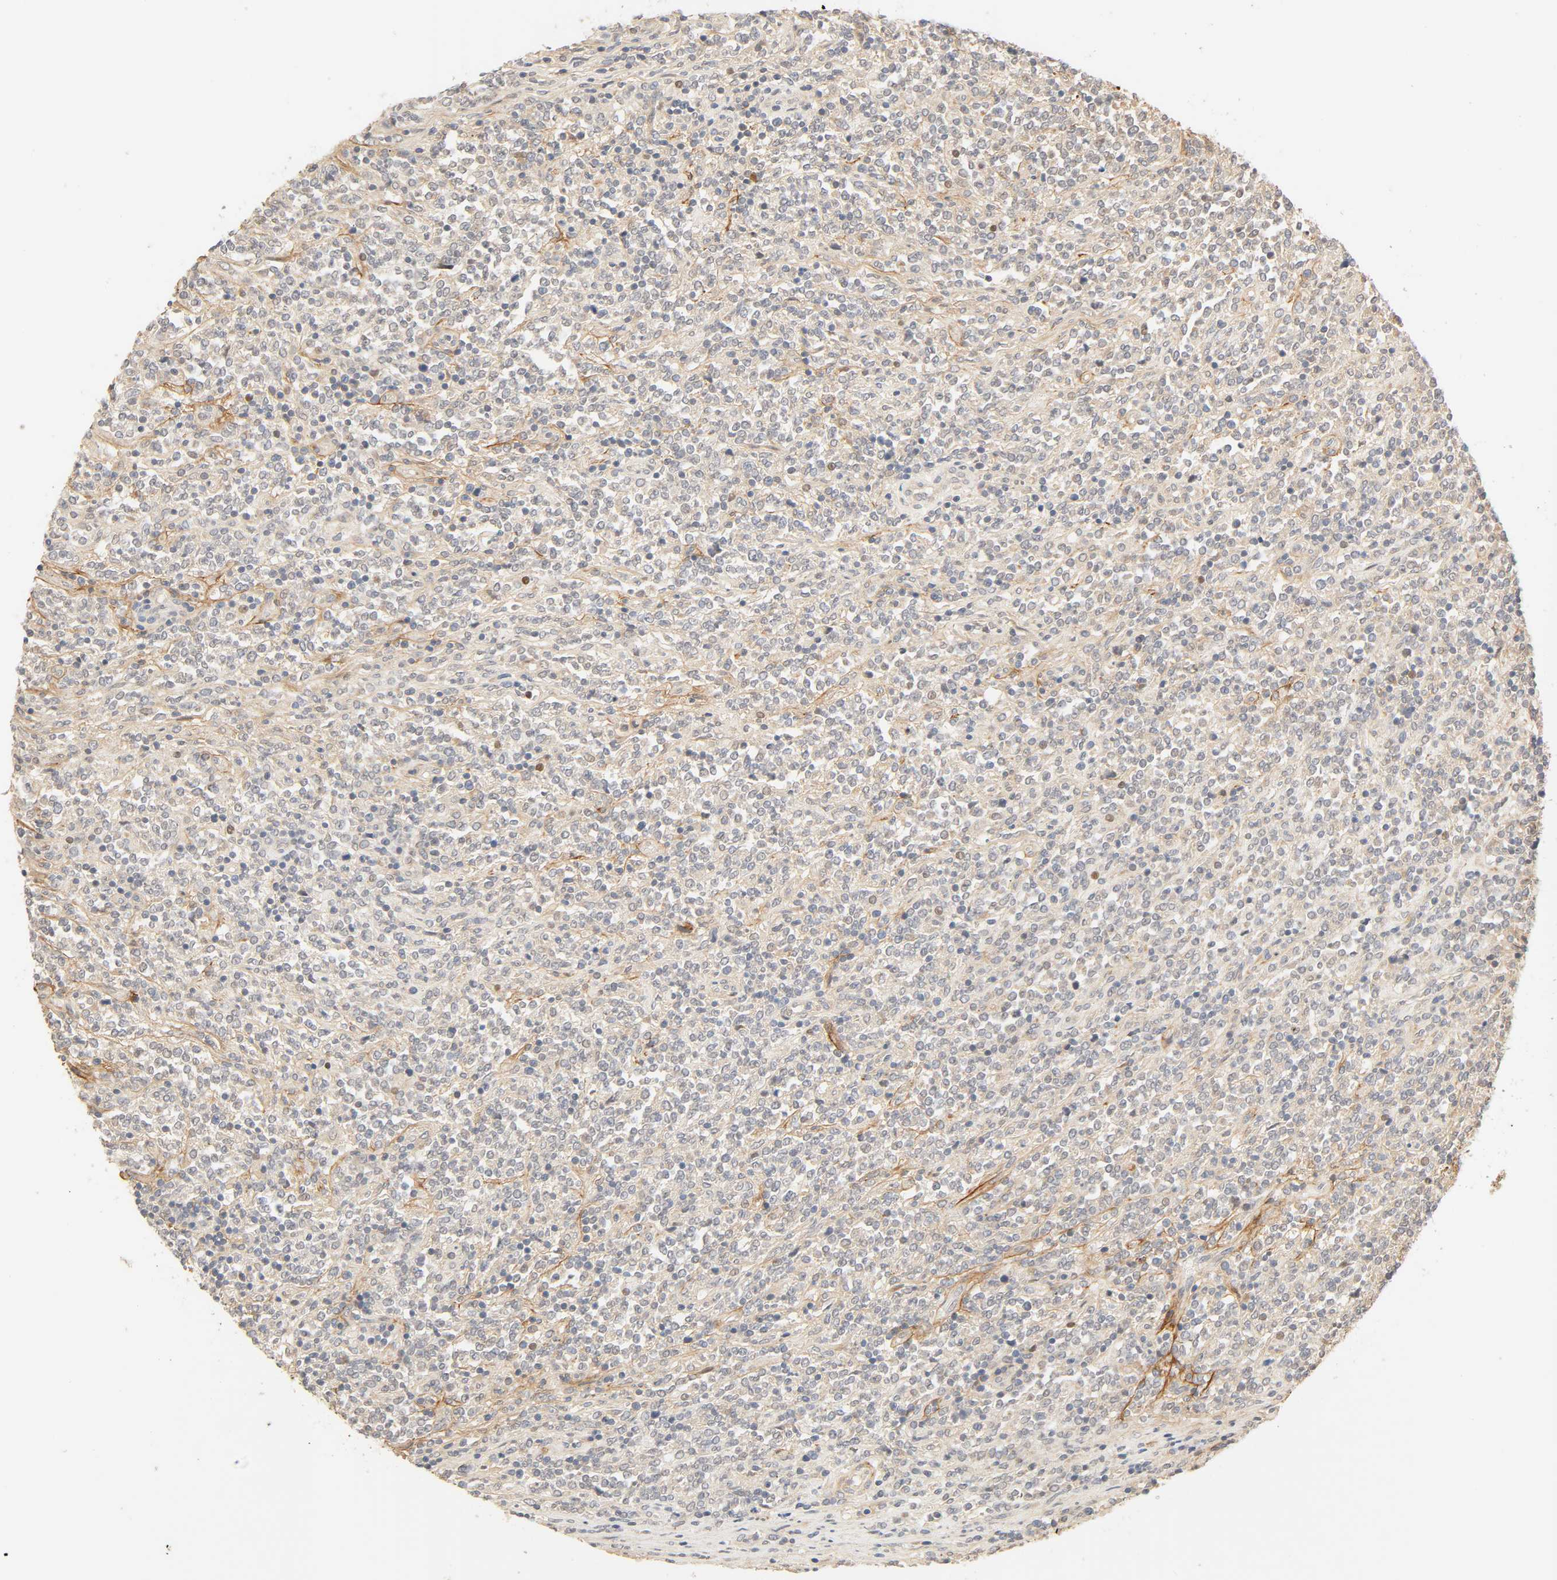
{"staining": {"intensity": "weak", "quantity": "<25%", "location": "cytoplasmic/membranous"}, "tissue": "lymphoma", "cell_type": "Tumor cells", "image_type": "cancer", "snomed": [{"axis": "morphology", "description": "Malignant lymphoma, non-Hodgkin's type, High grade"}, {"axis": "topography", "description": "Soft tissue"}], "caption": "An IHC histopathology image of malignant lymphoma, non-Hodgkin's type (high-grade) is shown. There is no staining in tumor cells of malignant lymphoma, non-Hodgkin's type (high-grade).", "gene": "CACNA1G", "patient": {"sex": "male", "age": 18}}